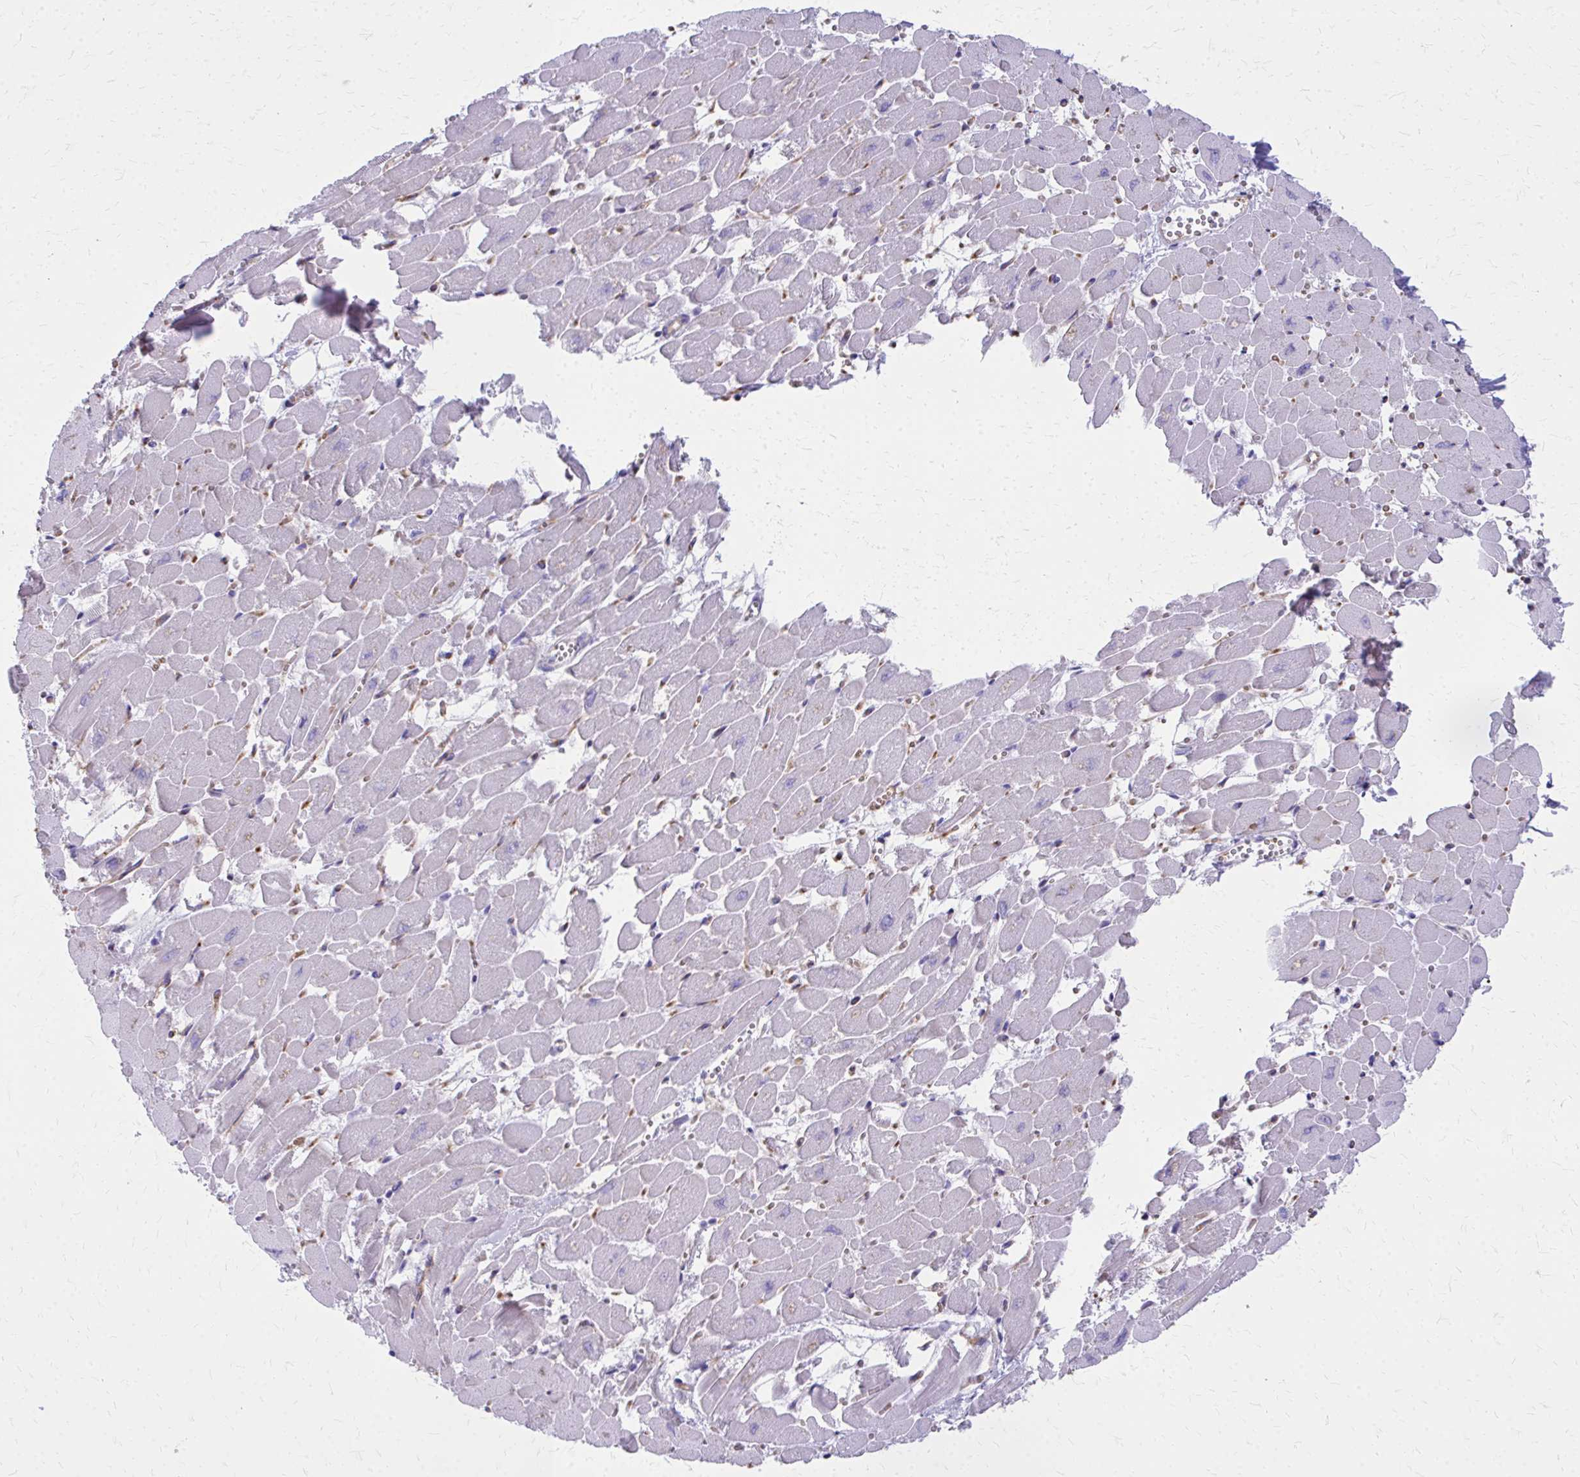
{"staining": {"intensity": "negative", "quantity": "none", "location": "none"}, "tissue": "heart muscle", "cell_type": "Cardiomyocytes", "image_type": "normal", "snomed": [{"axis": "morphology", "description": "Normal tissue, NOS"}, {"axis": "topography", "description": "Heart"}], "caption": "IHC of unremarkable human heart muscle demonstrates no positivity in cardiomyocytes.", "gene": "TPSG1", "patient": {"sex": "female", "age": 52}}